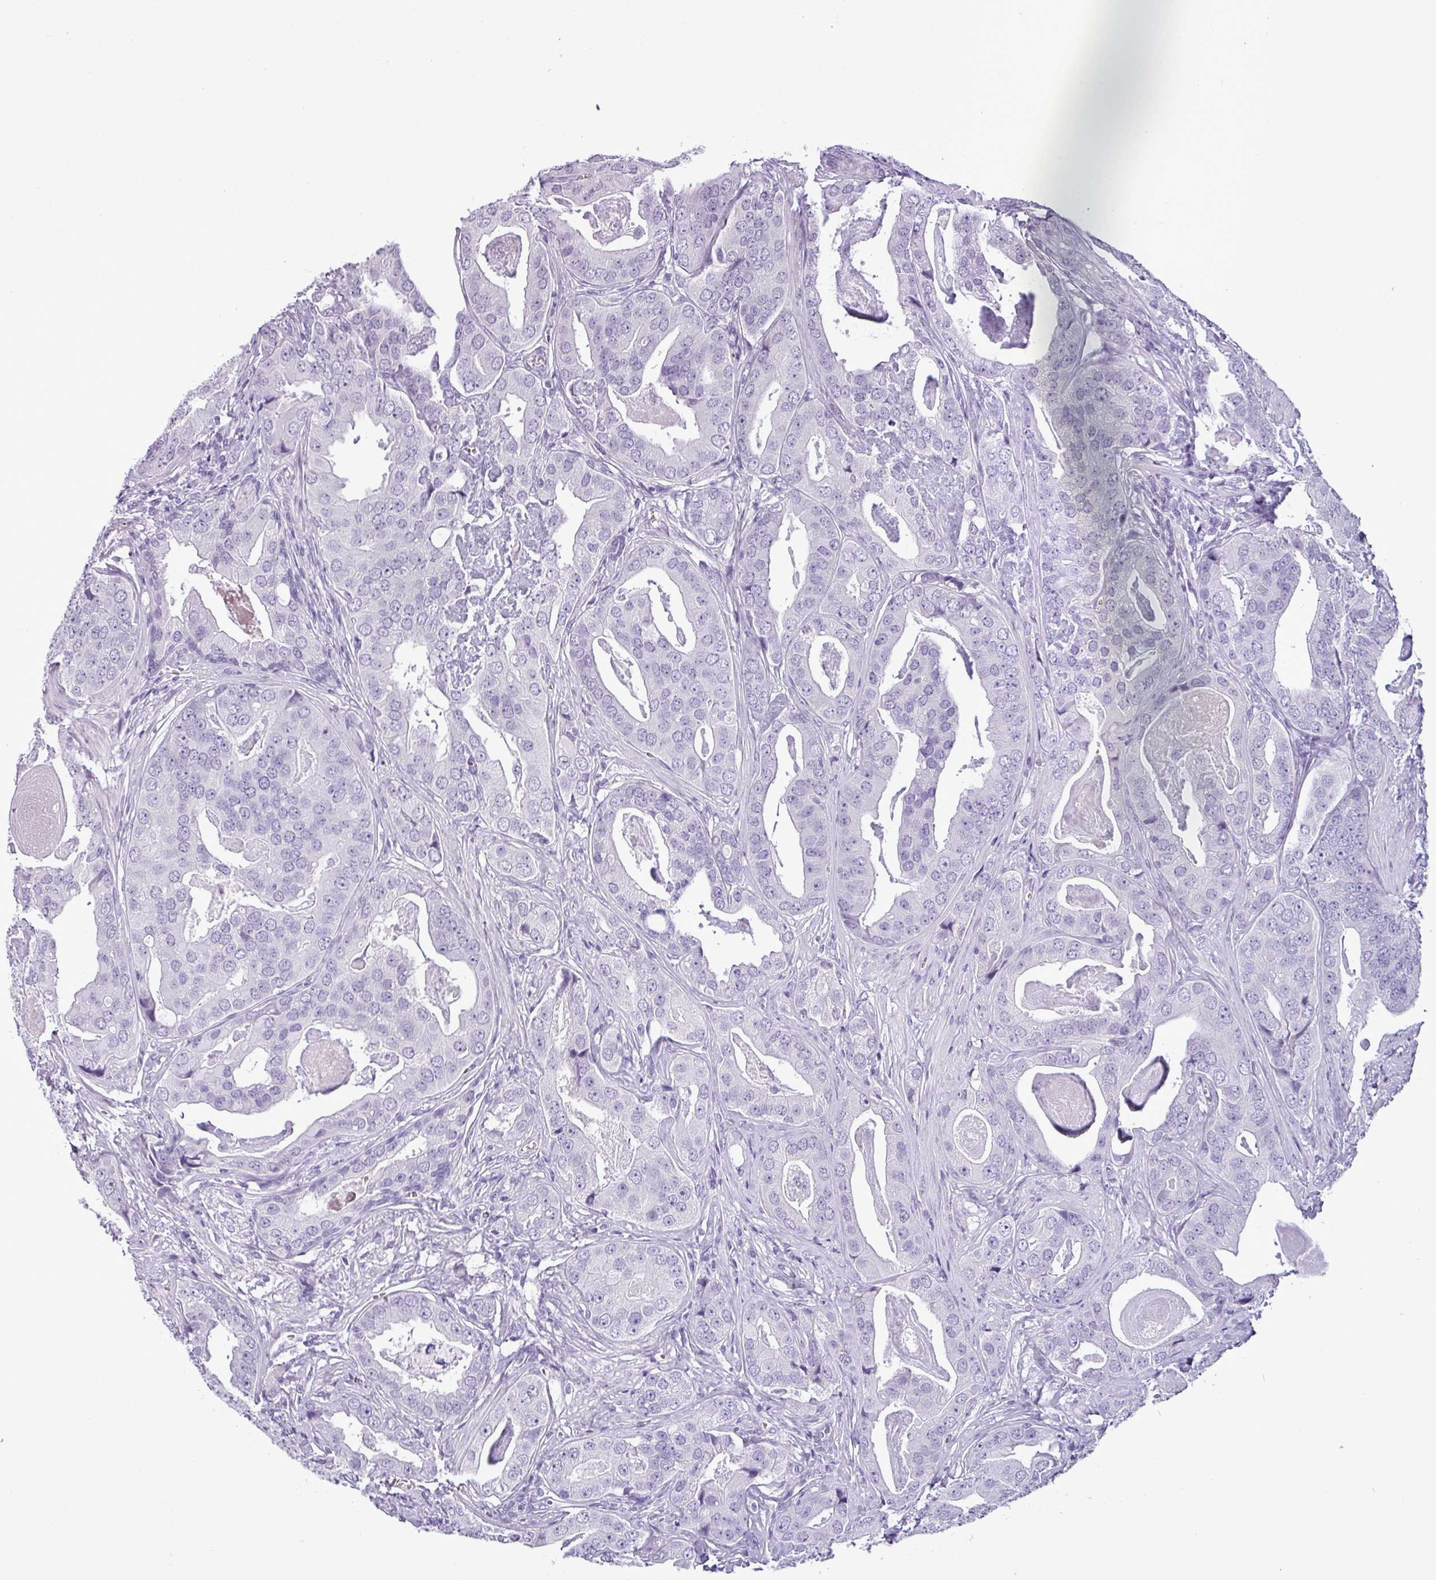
{"staining": {"intensity": "negative", "quantity": "none", "location": "none"}, "tissue": "prostate cancer", "cell_type": "Tumor cells", "image_type": "cancer", "snomed": [{"axis": "morphology", "description": "Adenocarcinoma, High grade"}, {"axis": "topography", "description": "Prostate"}], "caption": "This is an immunohistochemistry (IHC) histopathology image of human prostate cancer. There is no positivity in tumor cells.", "gene": "CDH16", "patient": {"sex": "male", "age": 71}}